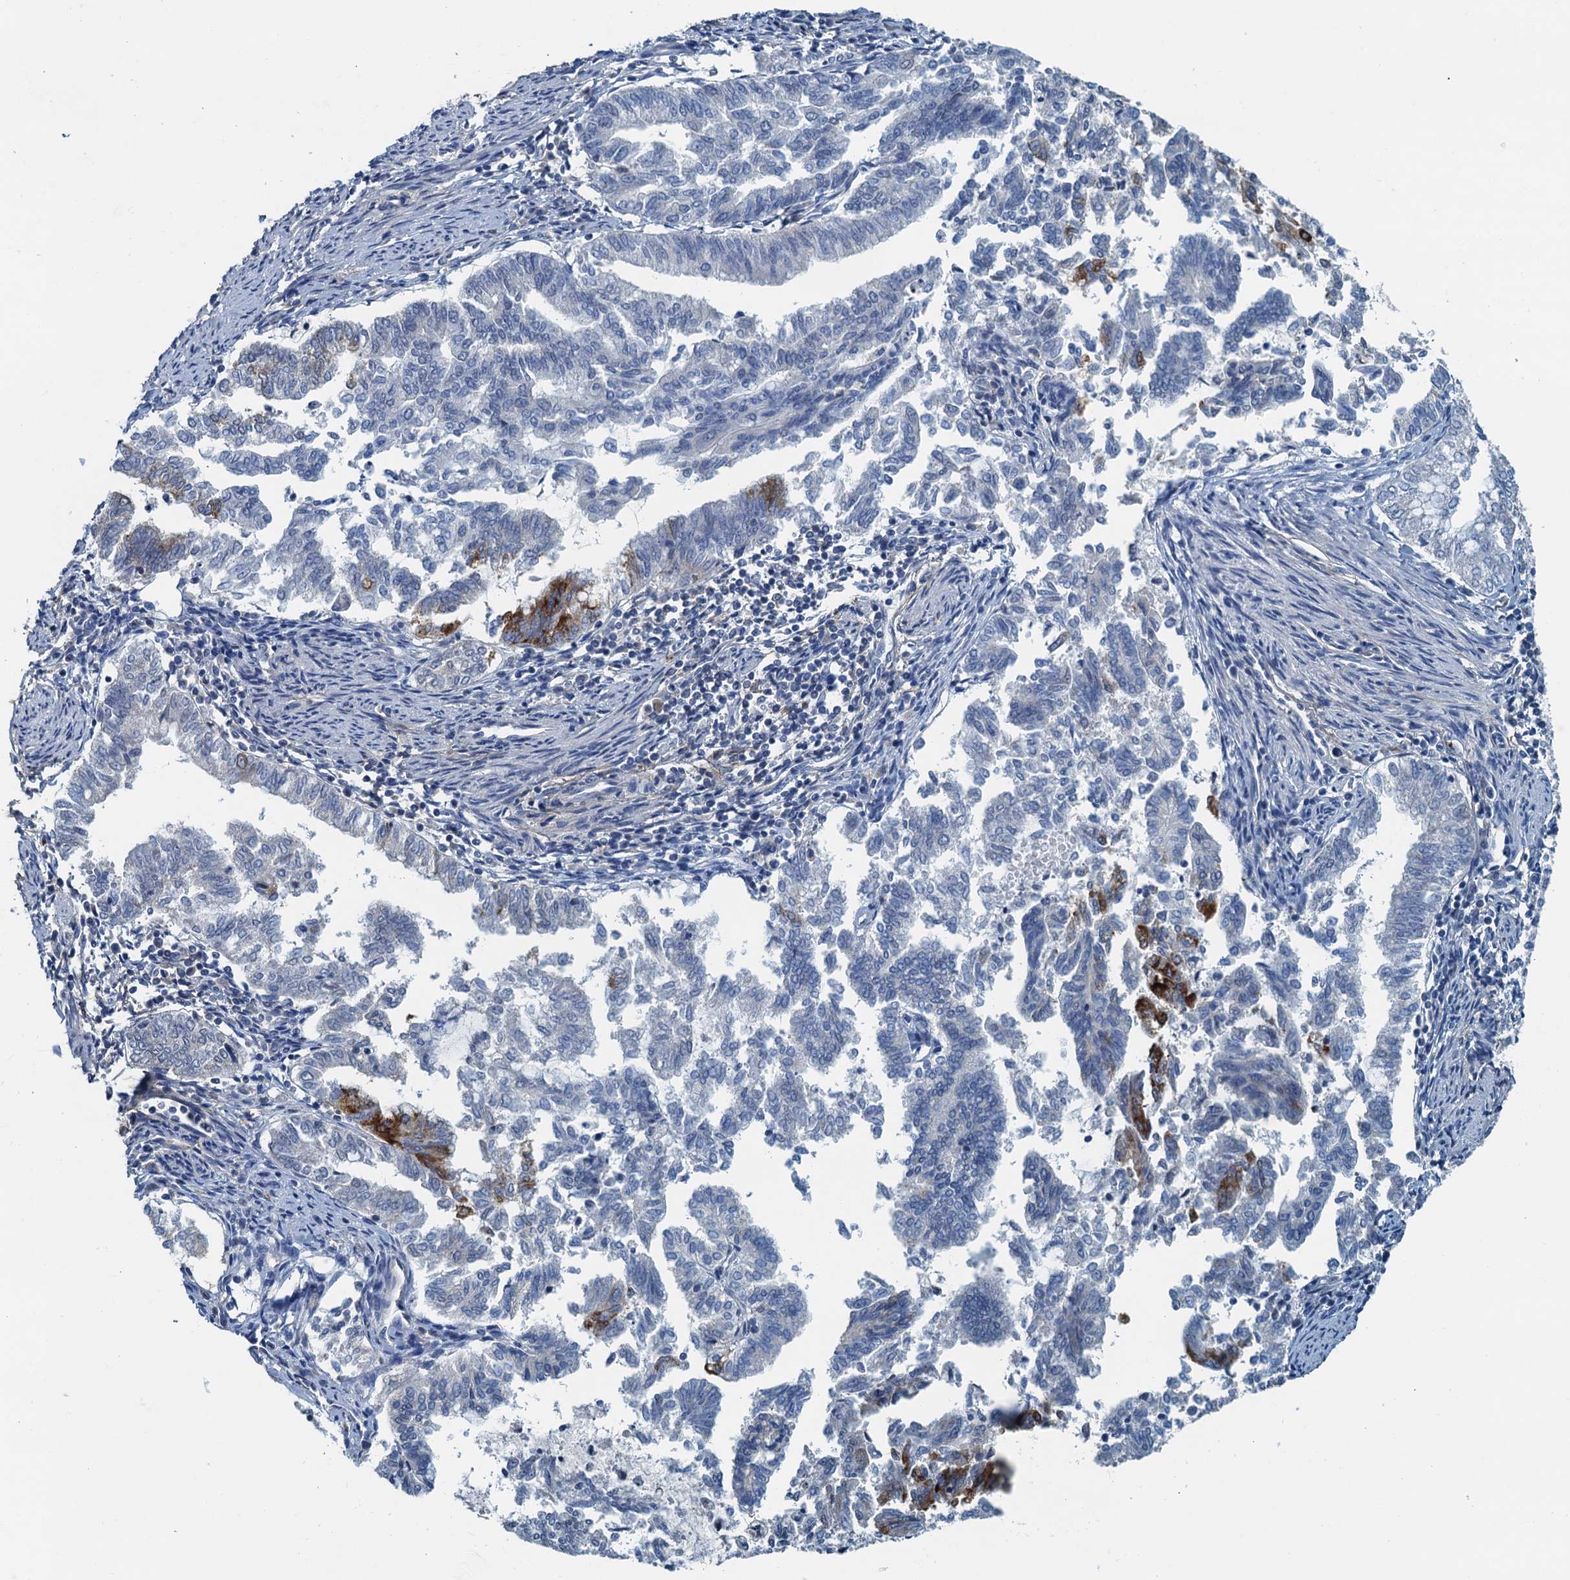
{"staining": {"intensity": "negative", "quantity": "none", "location": "none"}, "tissue": "endometrial cancer", "cell_type": "Tumor cells", "image_type": "cancer", "snomed": [{"axis": "morphology", "description": "Adenocarcinoma, NOS"}, {"axis": "topography", "description": "Endometrium"}], "caption": "Image shows no protein positivity in tumor cells of endometrial cancer (adenocarcinoma) tissue. (Immunohistochemistry, brightfield microscopy, high magnification).", "gene": "THAP10", "patient": {"sex": "female", "age": 79}}